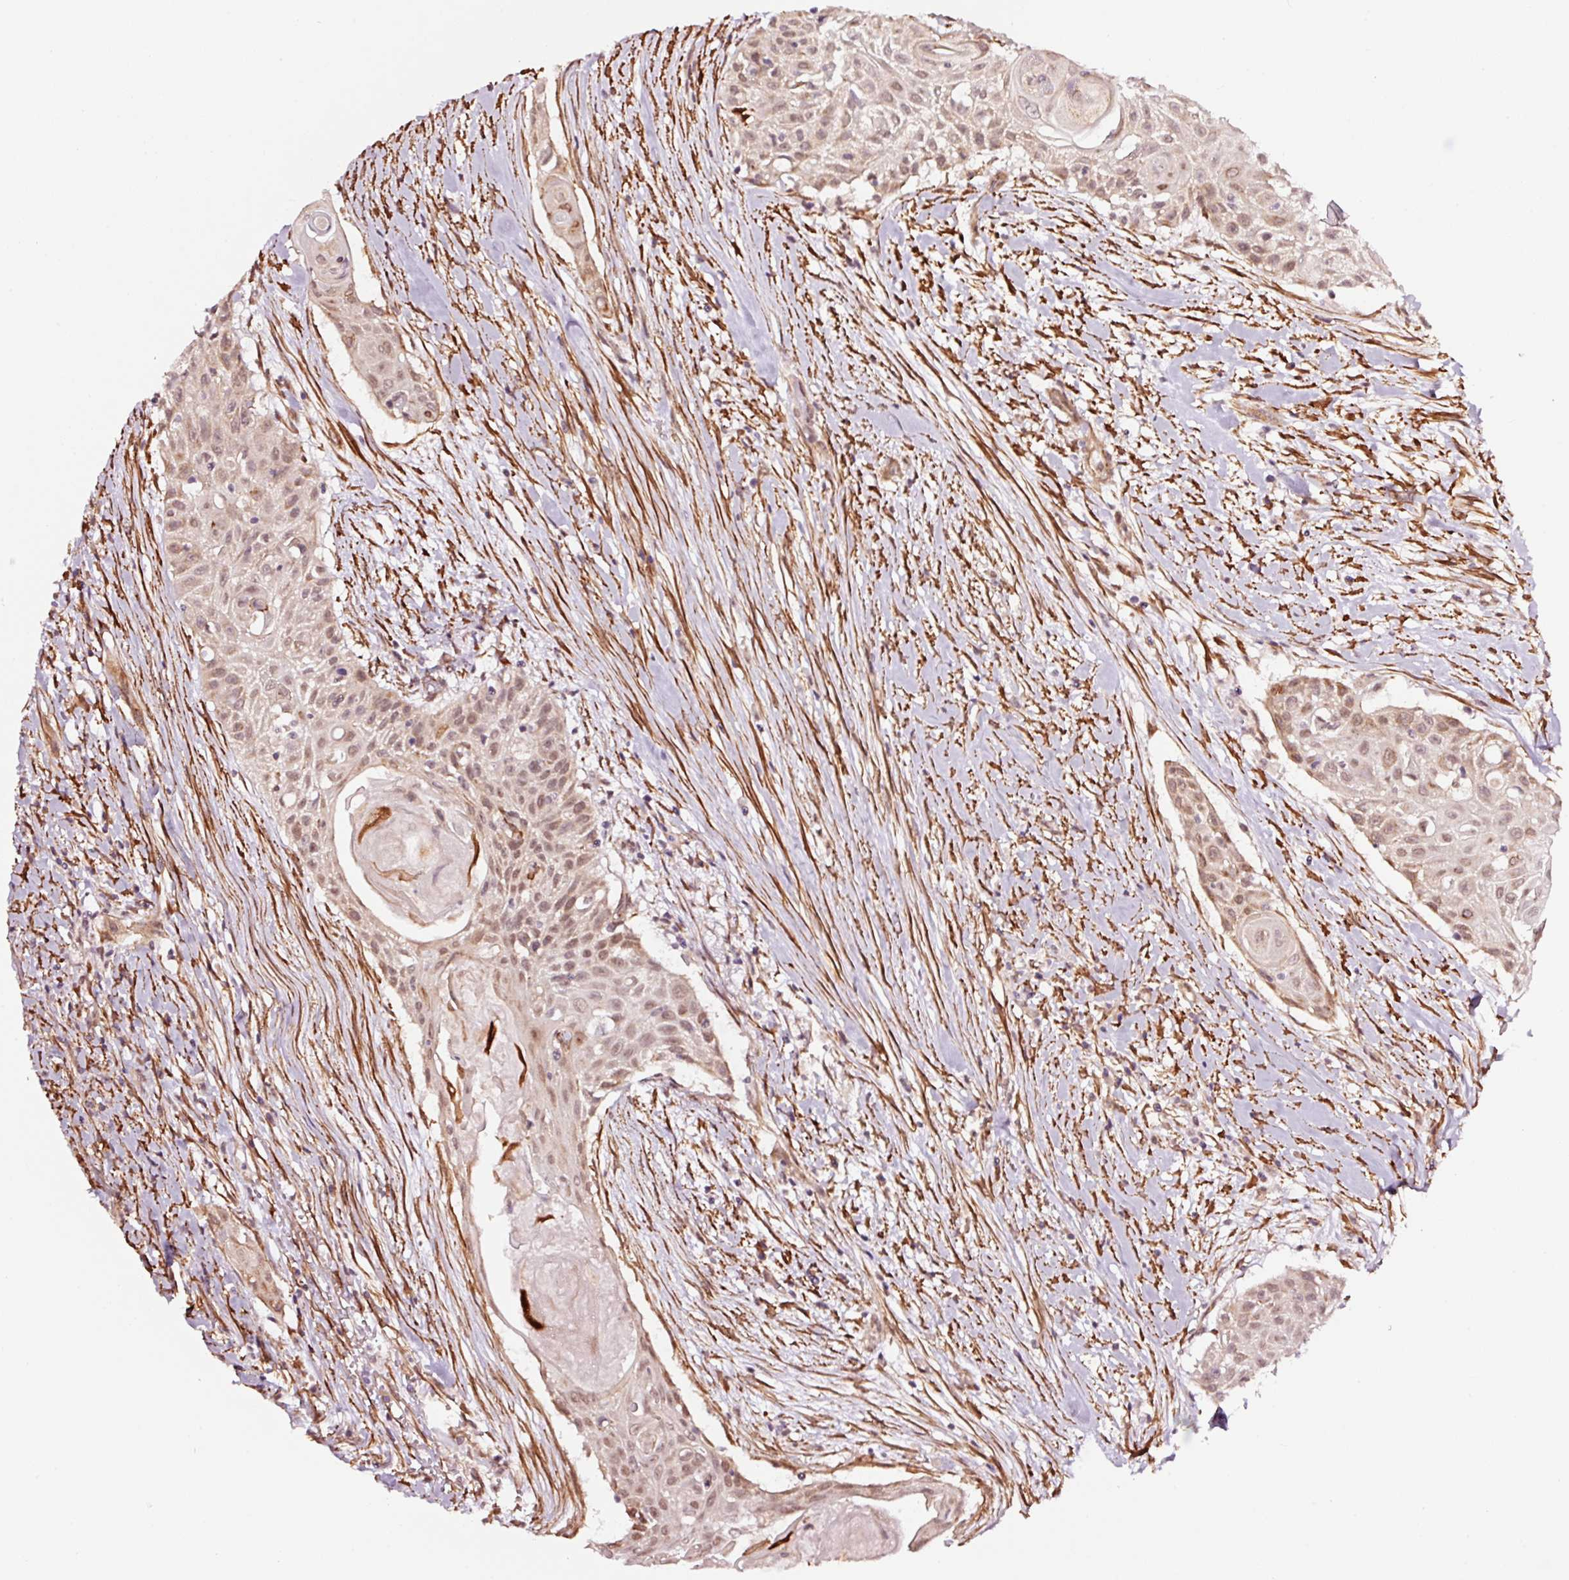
{"staining": {"intensity": "moderate", "quantity": "25%-75%", "location": "nuclear"}, "tissue": "head and neck cancer", "cell_type": "Tumor cells", "image_type": "cancer", "snomed": [{"axis": "morphology", "description": "Squamous cell carcinoma, NOS"}, {"axis": "topography", "description": "Lymph node"}, {"axis": "topography", "description": "Salivary gland"}, {"axis": "topography", "description": "Head-Neck"}], "caption": "This image demonstrates immunohistochemistry staining of squamous cell carcinoma (head and neck), with medium moderate nuclear expression in approximately 25%-75% of tumor cells.", "gene": "TPM1", "patient": {"sex": "female", "age": 74}}